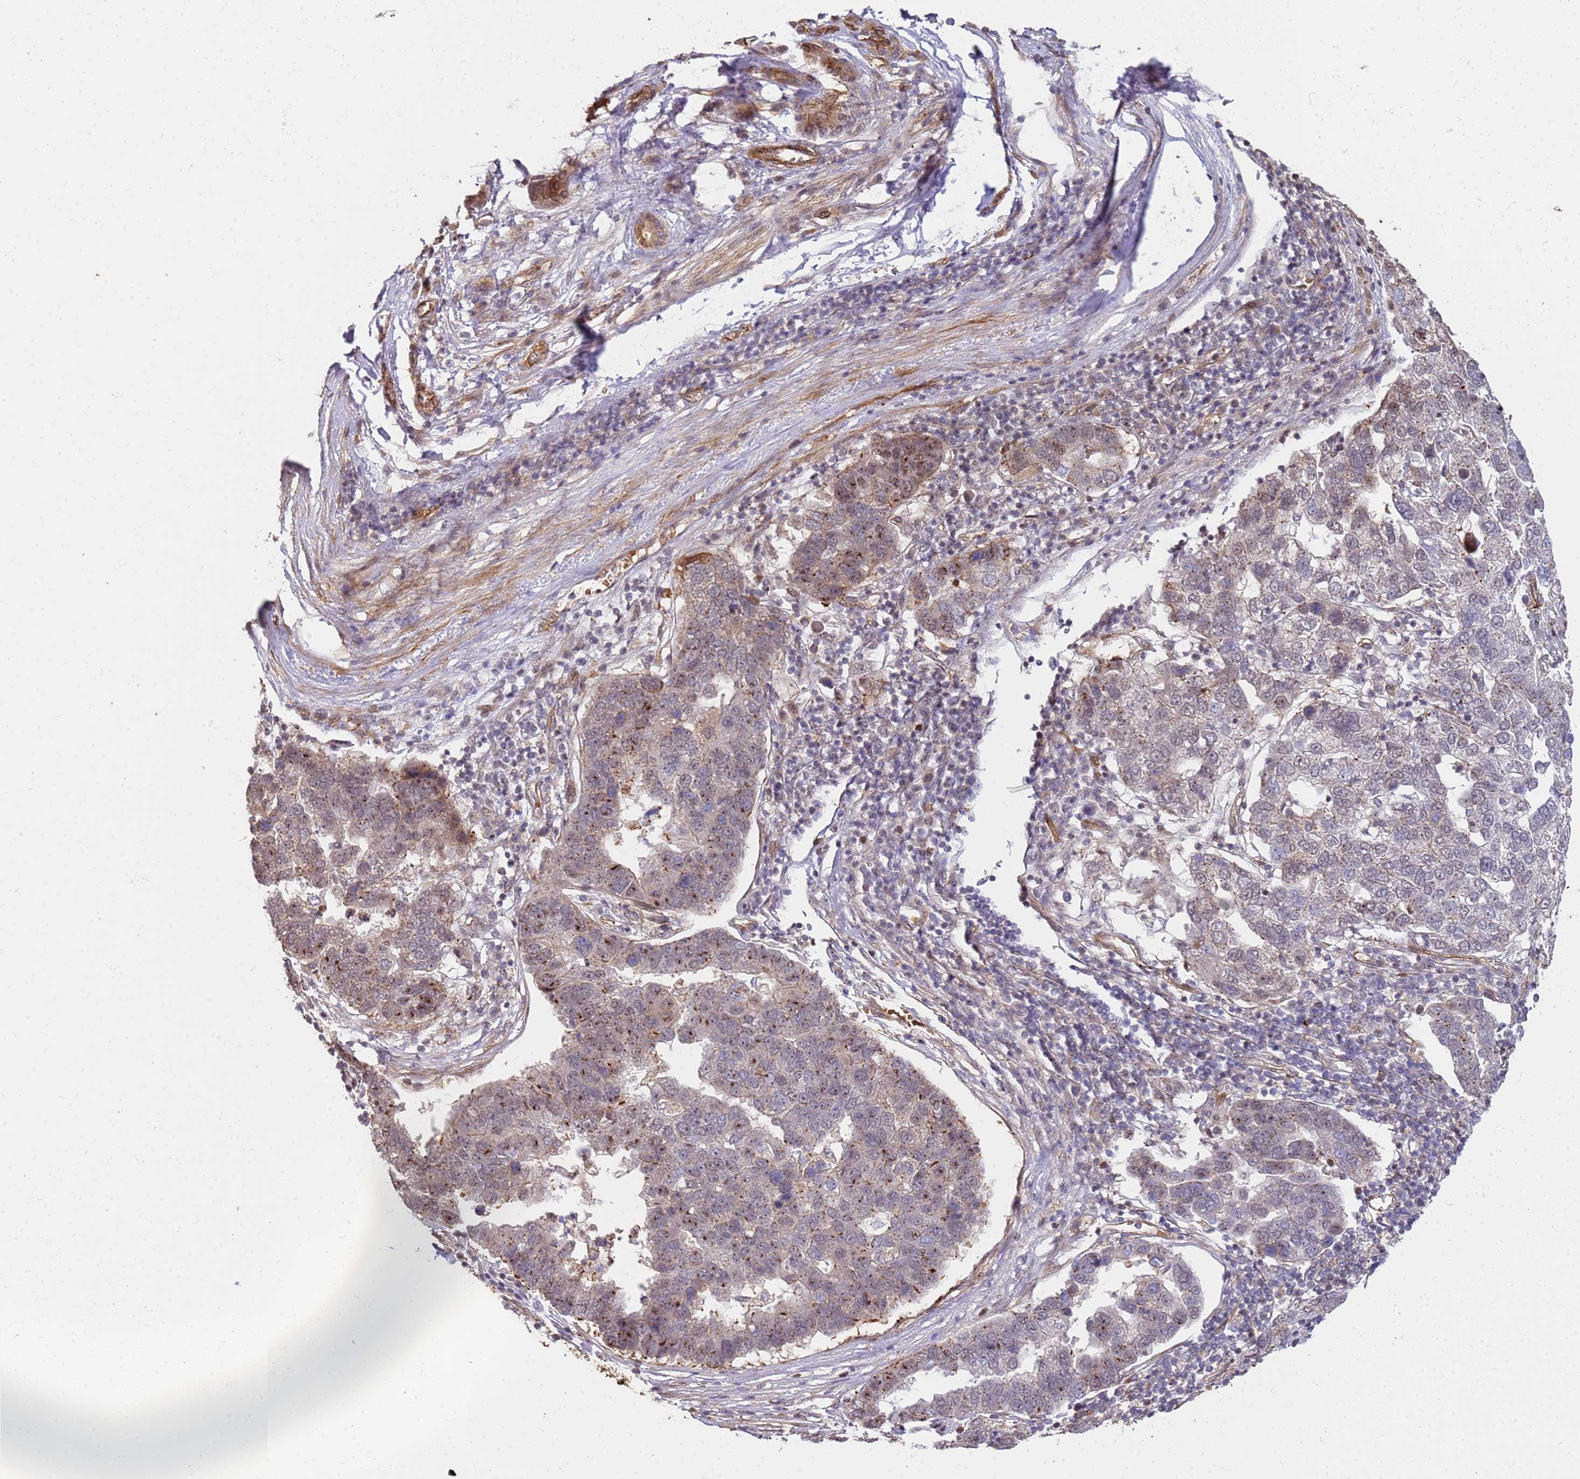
{"staining": {"intensity": "moderate", "quantity": "25%-75%", "location": "nuclear"}, "tissue": "pancreatic cancer", "cell_type": "Tumor cells", "image_type": "cancer", "snomed": [{"axis": "morphology", "description": "Adenocarcinoma, NOS"}, {"axis": "topography", "description": "Pancreas"}], "caption": "Tumor cells reveal medium levels of moderate nuclear positivity in about 25%-75% of cells in pancreatic adenocarcinoma.", "gene": "ST18", "patient": {"sex": "female", "age": 61}}